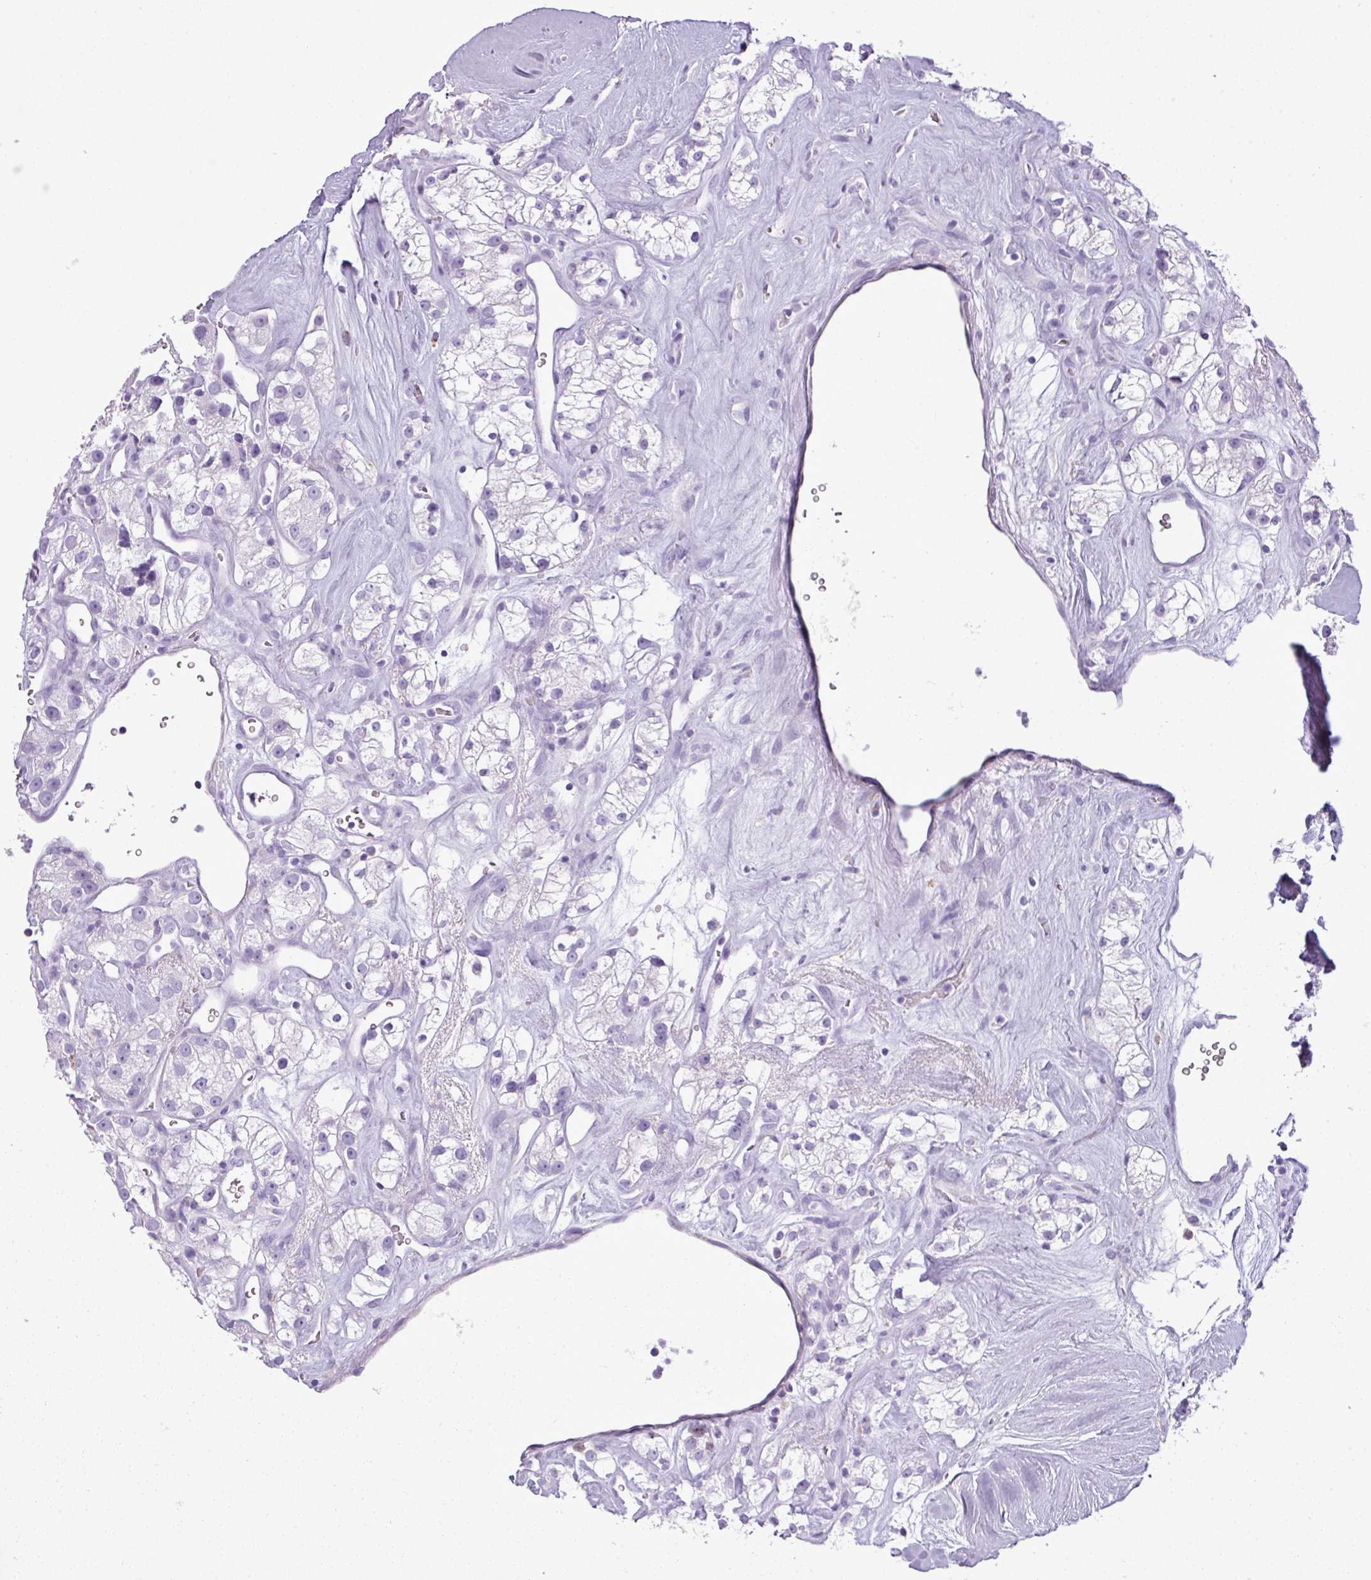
{"staining": {"intensity": "negative", "quantity": "none", "location": "none"}, "tissue": "renal cancer", "cell_type": "Tumor cells", "image_type": "cancer", "snomed": [{"axis": "morphology", "description": "Adenocarcinoma, NOS"}, {"axis": "topography", "description": "Kidney"}], "caption": "The histopathology image displays no significant staining in tumor cells of renal cancer.", "gene": "RBMXL2", "patient": {"sex": "male", "age": 77}}